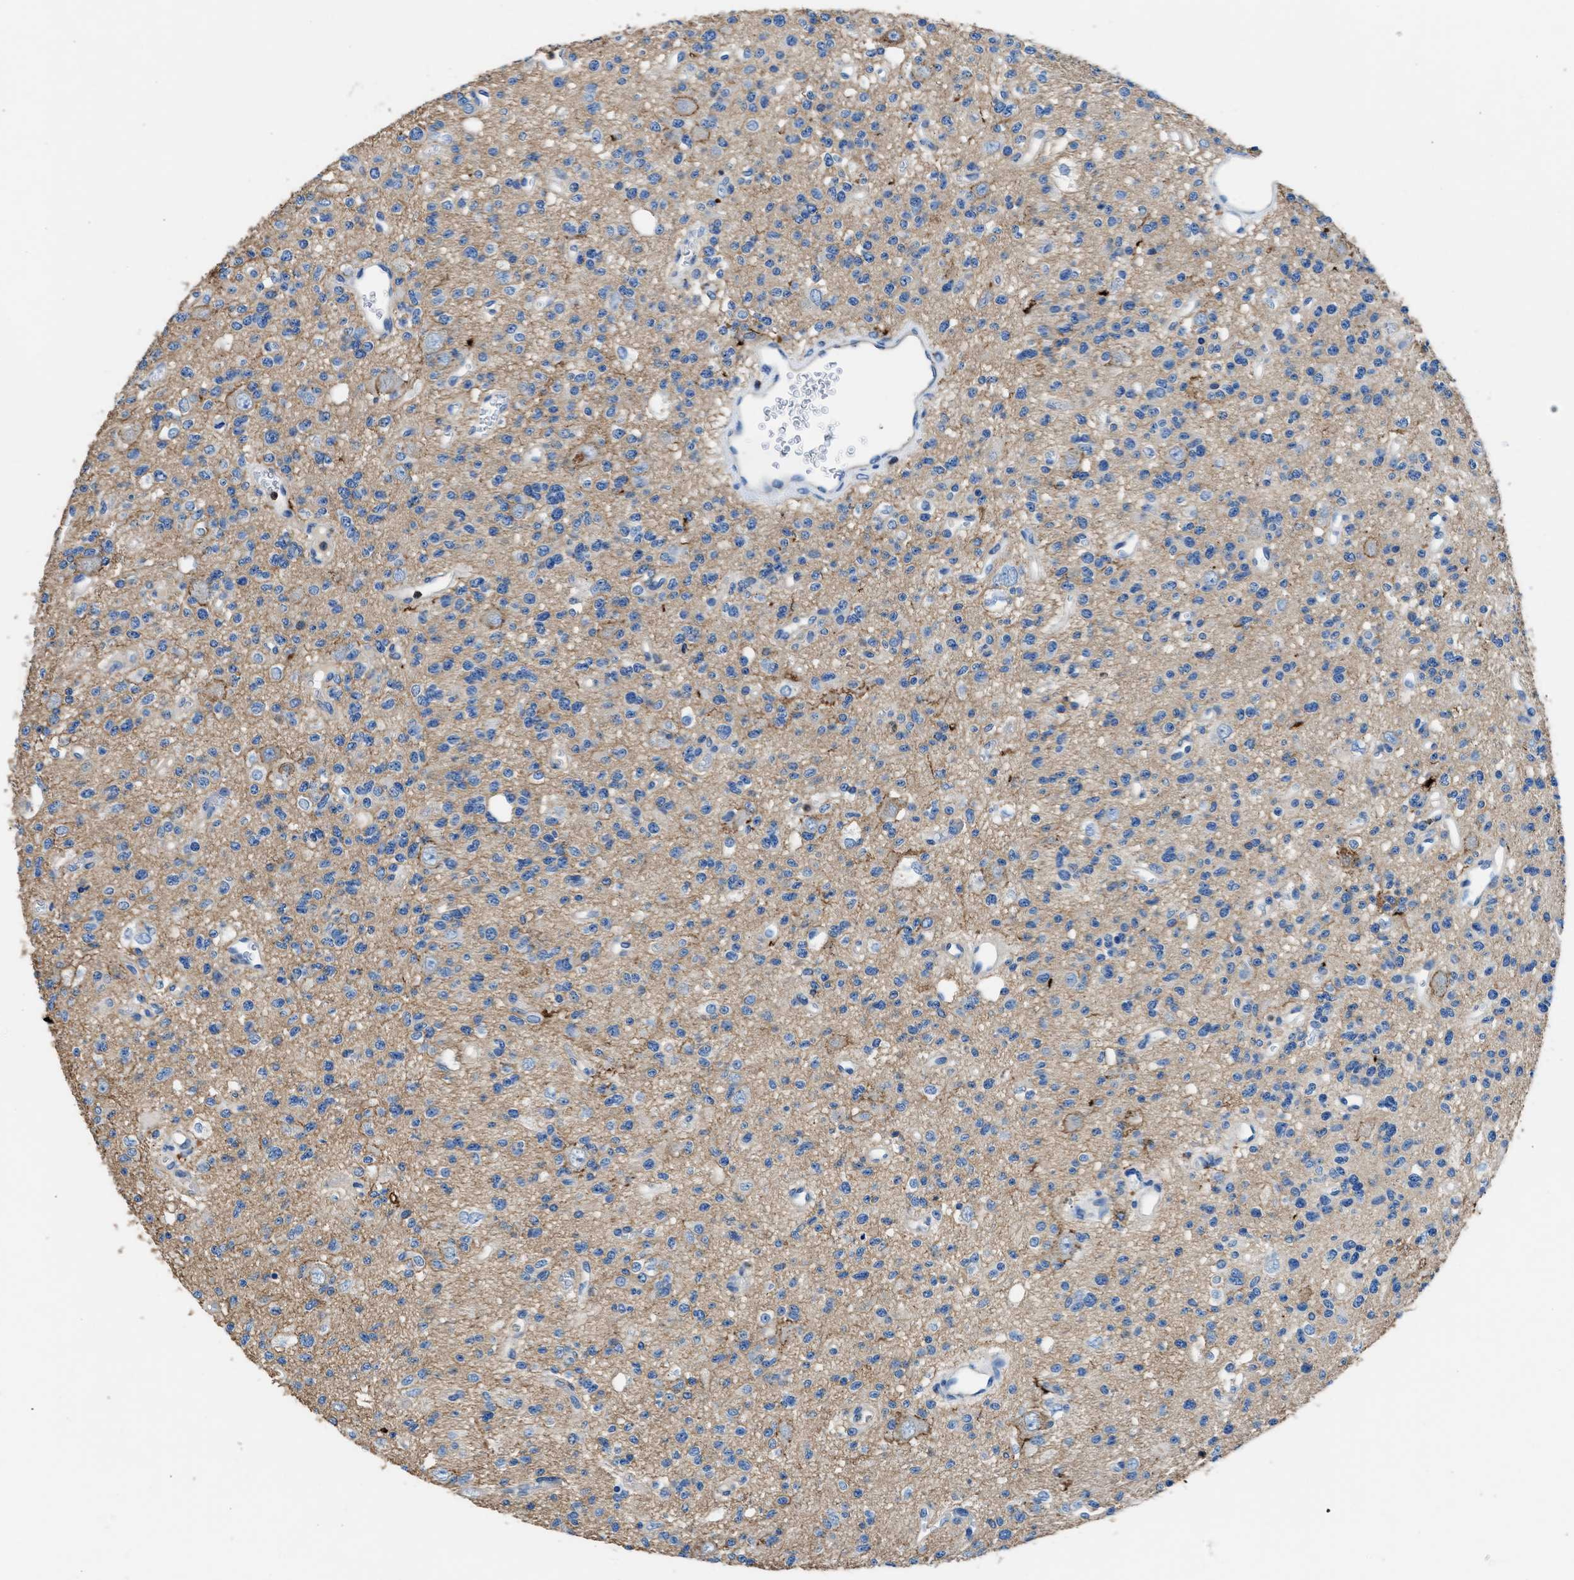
{"staining": {"intensity": "weak", "quantity": "<25%", "location": "cytoplasmic/membranous"}, "tissue": "glioma", "cell_type": "Tumor cells", "image_type": "cancer", "snomed": [{"axis": "morphology", "description": "Glioma, malignant, Low grade"}, {"axis": "topography", "description": "Brain"}], "caption": "DAB immunohistochemical staining of glioma reveals no significant staining in tumor cells. (DAB immunohistochemistry (IHC), high magnification).", "gene": "KCNQ4", "patient": {"sex": "male", "age": 38}}